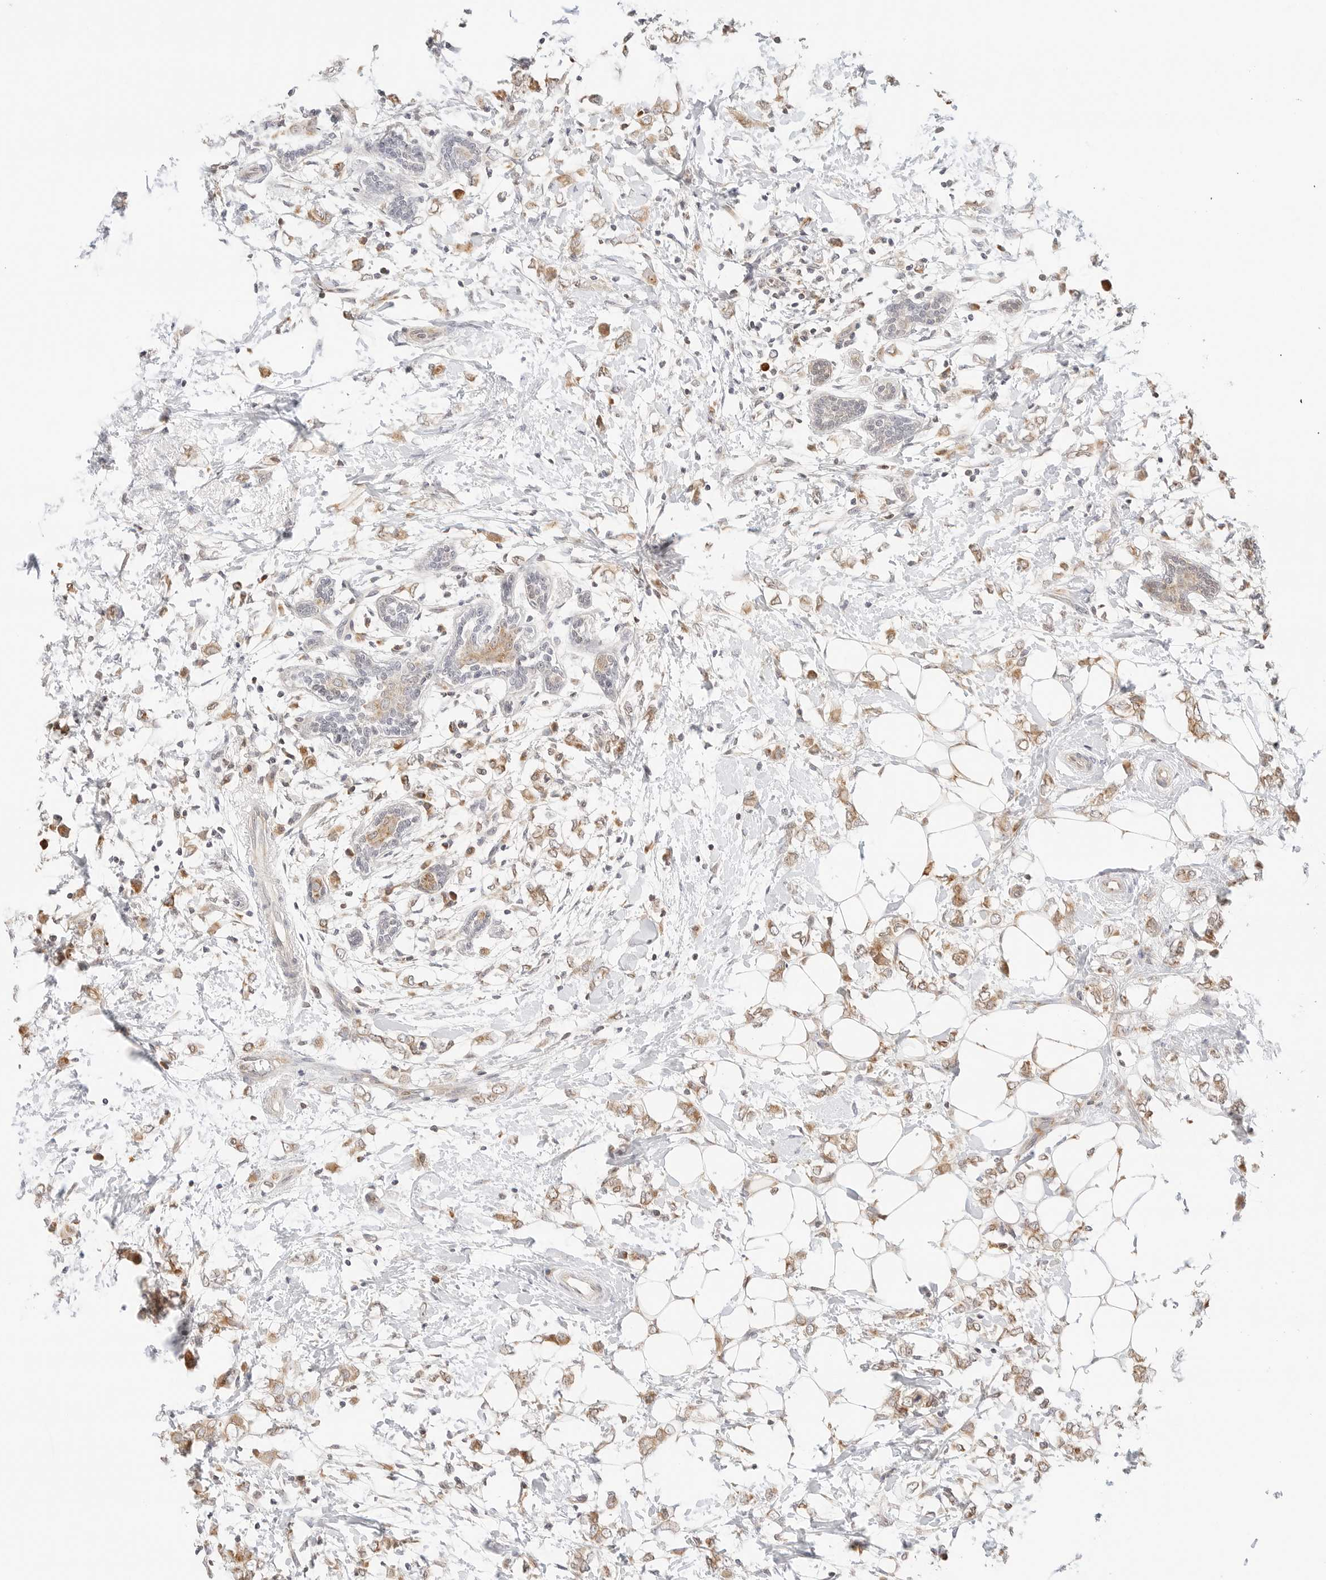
{"staining": {"intensity": "moderate", "quantity": ">75%", "location": "cytoplasmic/membranous"}, "tissue": "breast cancer", "cell_type": "Tumor cells", "image_type": "cancer", "snomed": [{"axis": "morphology", "description": "Normal tissue, NOS"}, {"axis": "morphology", "description": "Lobular carcinoma"}, {"axis": "topography", "description": "Breast"}], "caption": "A histopathology image showing moderate cytoplasmic/membranous positivity in about >75% of tumor cells in breast lobular carcinoma, as visualized by brown immunohistochemical staining.", "gene": "ERO1B", "patient": {"sex": "female", "age": 47}}